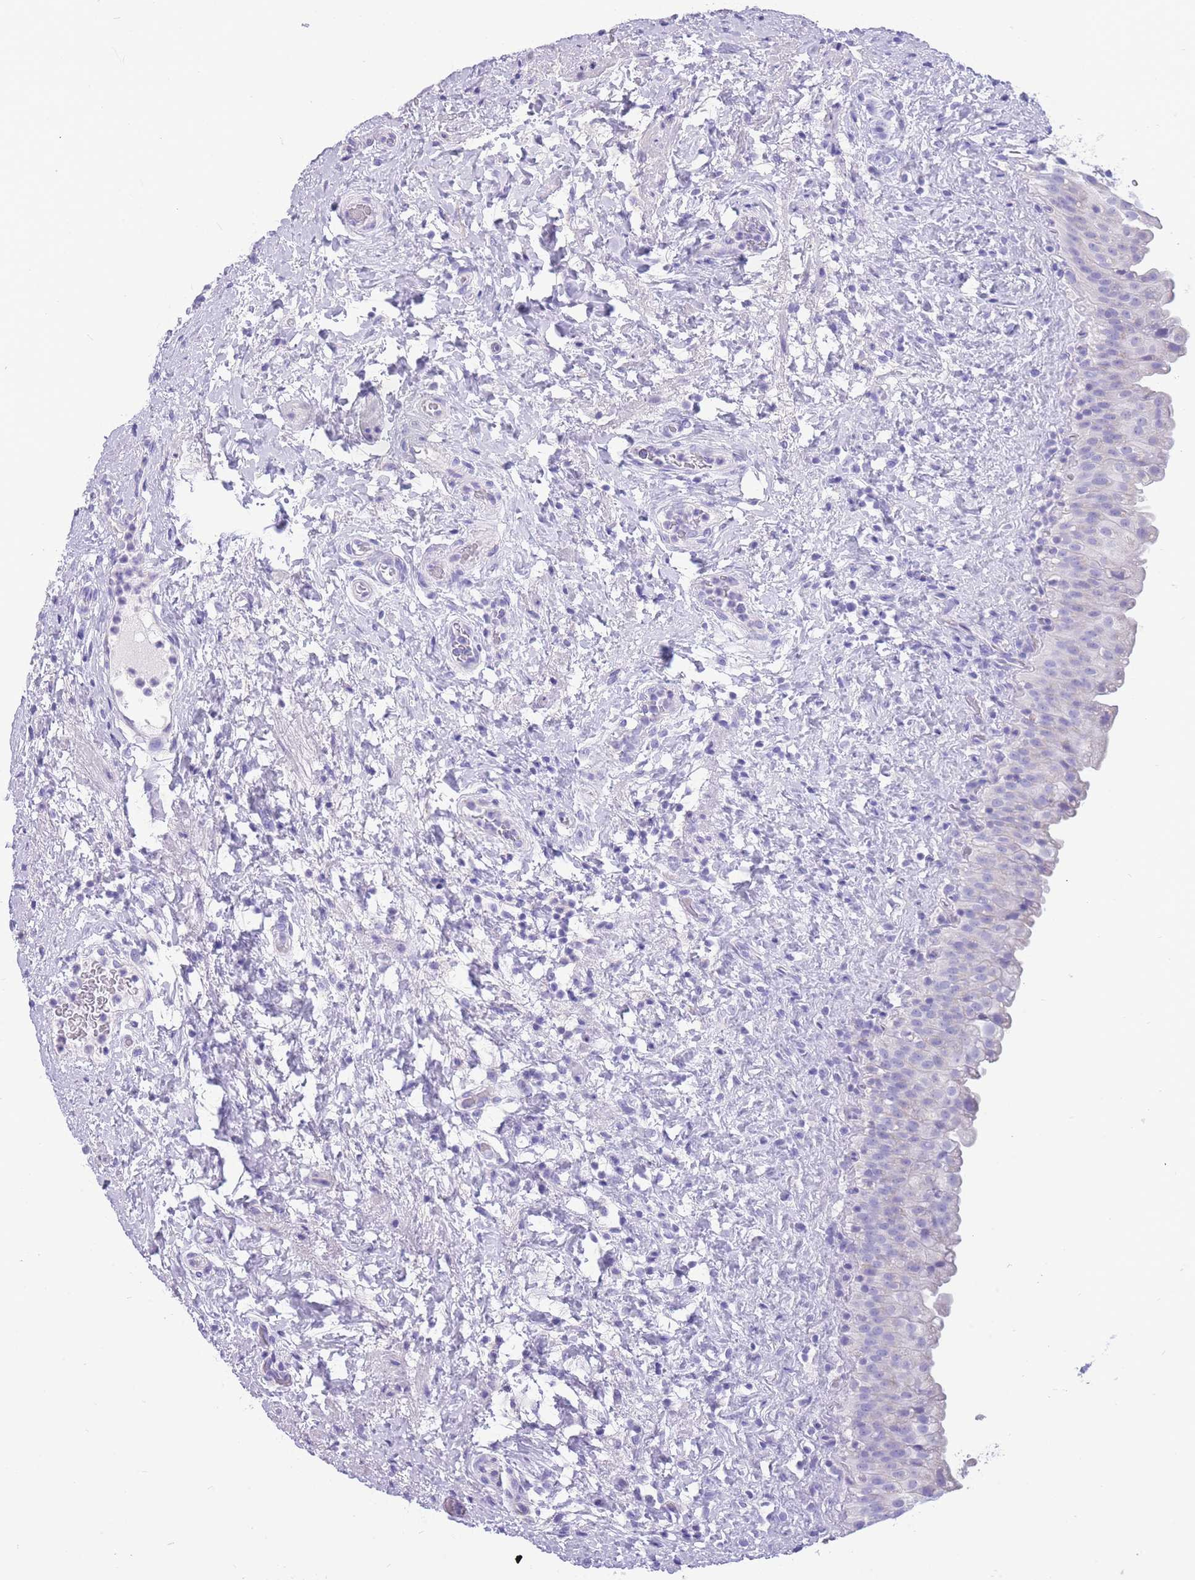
{"staining": {"intensity": "negative", "quantity": "none", "location": "none"}, "tissue": "urinary bladder", "cell_type": "Urothelial cells", "image_type": "normal", "snomed": [{"axis": "morphology", "description": "Normal tissue, NOS"}, {"axis": "topography", "description": "Urinary bladder"}], "caption": "Immunohistochemical staining of normal urinary bladder reveals no significant positivity in urothelial cells.", "gene": "INTS2", "patient": {"sex": "female", "age": 27}}